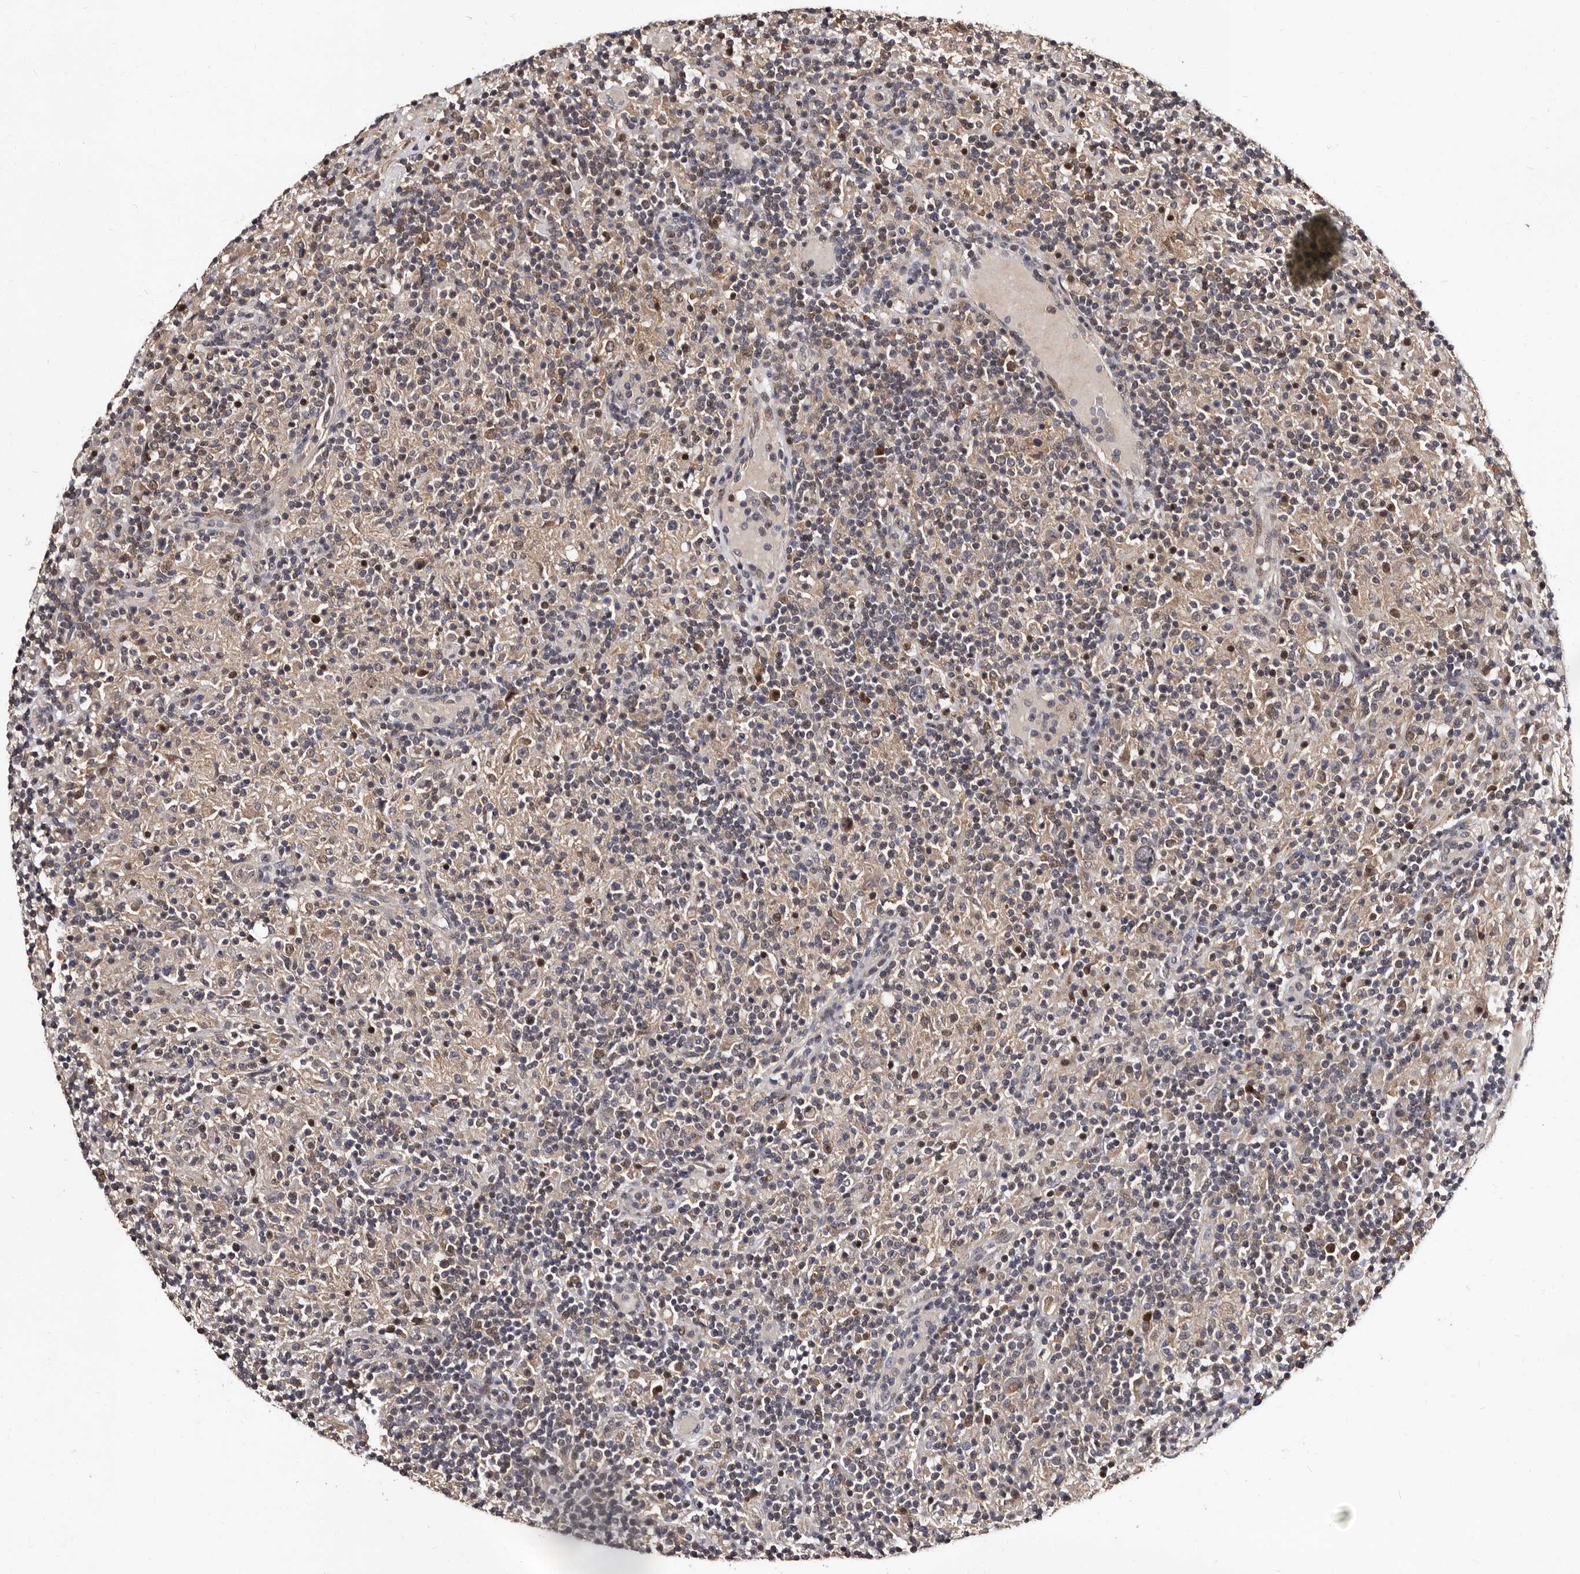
{"staining": {"intensity": "weak", "quantity": "<25%", "location": "cytoplasmic/membranous"}, "tissue": "lymphoma", "cell_type": "Tumor cells", "image_type": "cancer", "snomed": [{"axis": "morphology", "description": "Hodgkin's disease, NOS"}, {"axis": "topography", "description": "Lymph node"}], "caption": "This is an immunohistochemistry (IHC) photomicrograph of human lymphoma. There is no positivity in tumor cells.", "gene": "MKRN3", "patient": {"sex": "male", "age": 70}}